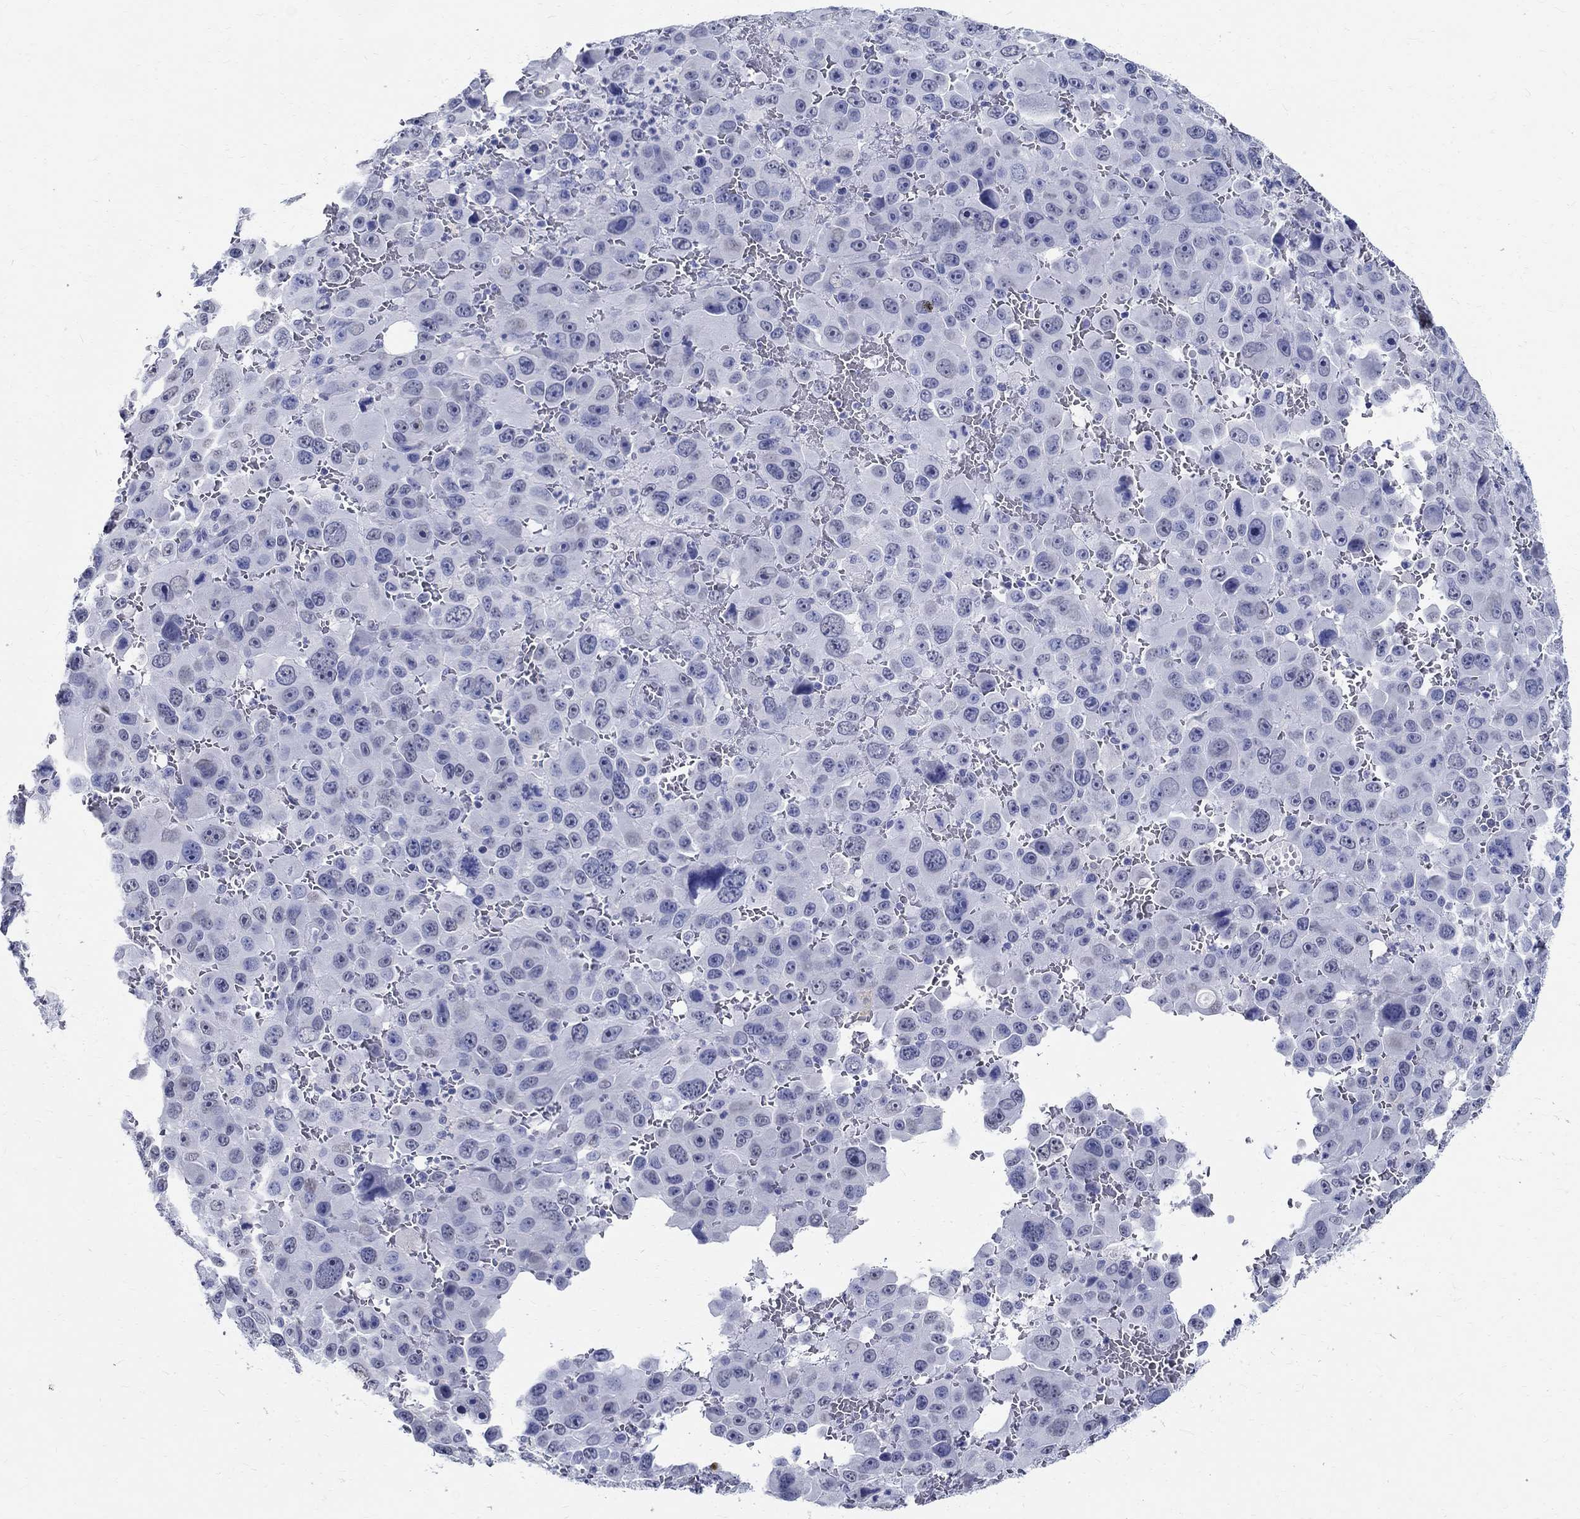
{"staining": {"intensity": "negative", "quantity": "none", "location": "none"}, "tissue": "melanoma", "cell_type": "Tumor cells", "image_type": "cancer", "snomed": [{"axis": "morphology", "description": "Malignant melanoma, NOS"}, {"axis": "topography", "description": "Skin"}], "caption": "An IHC histopathology image of malignant melanoma is shown. There is no staining in tumor cells of malignant melanoma.", "gene": "TSPAN16", "patient": {"sex": "female", "age": 91}}